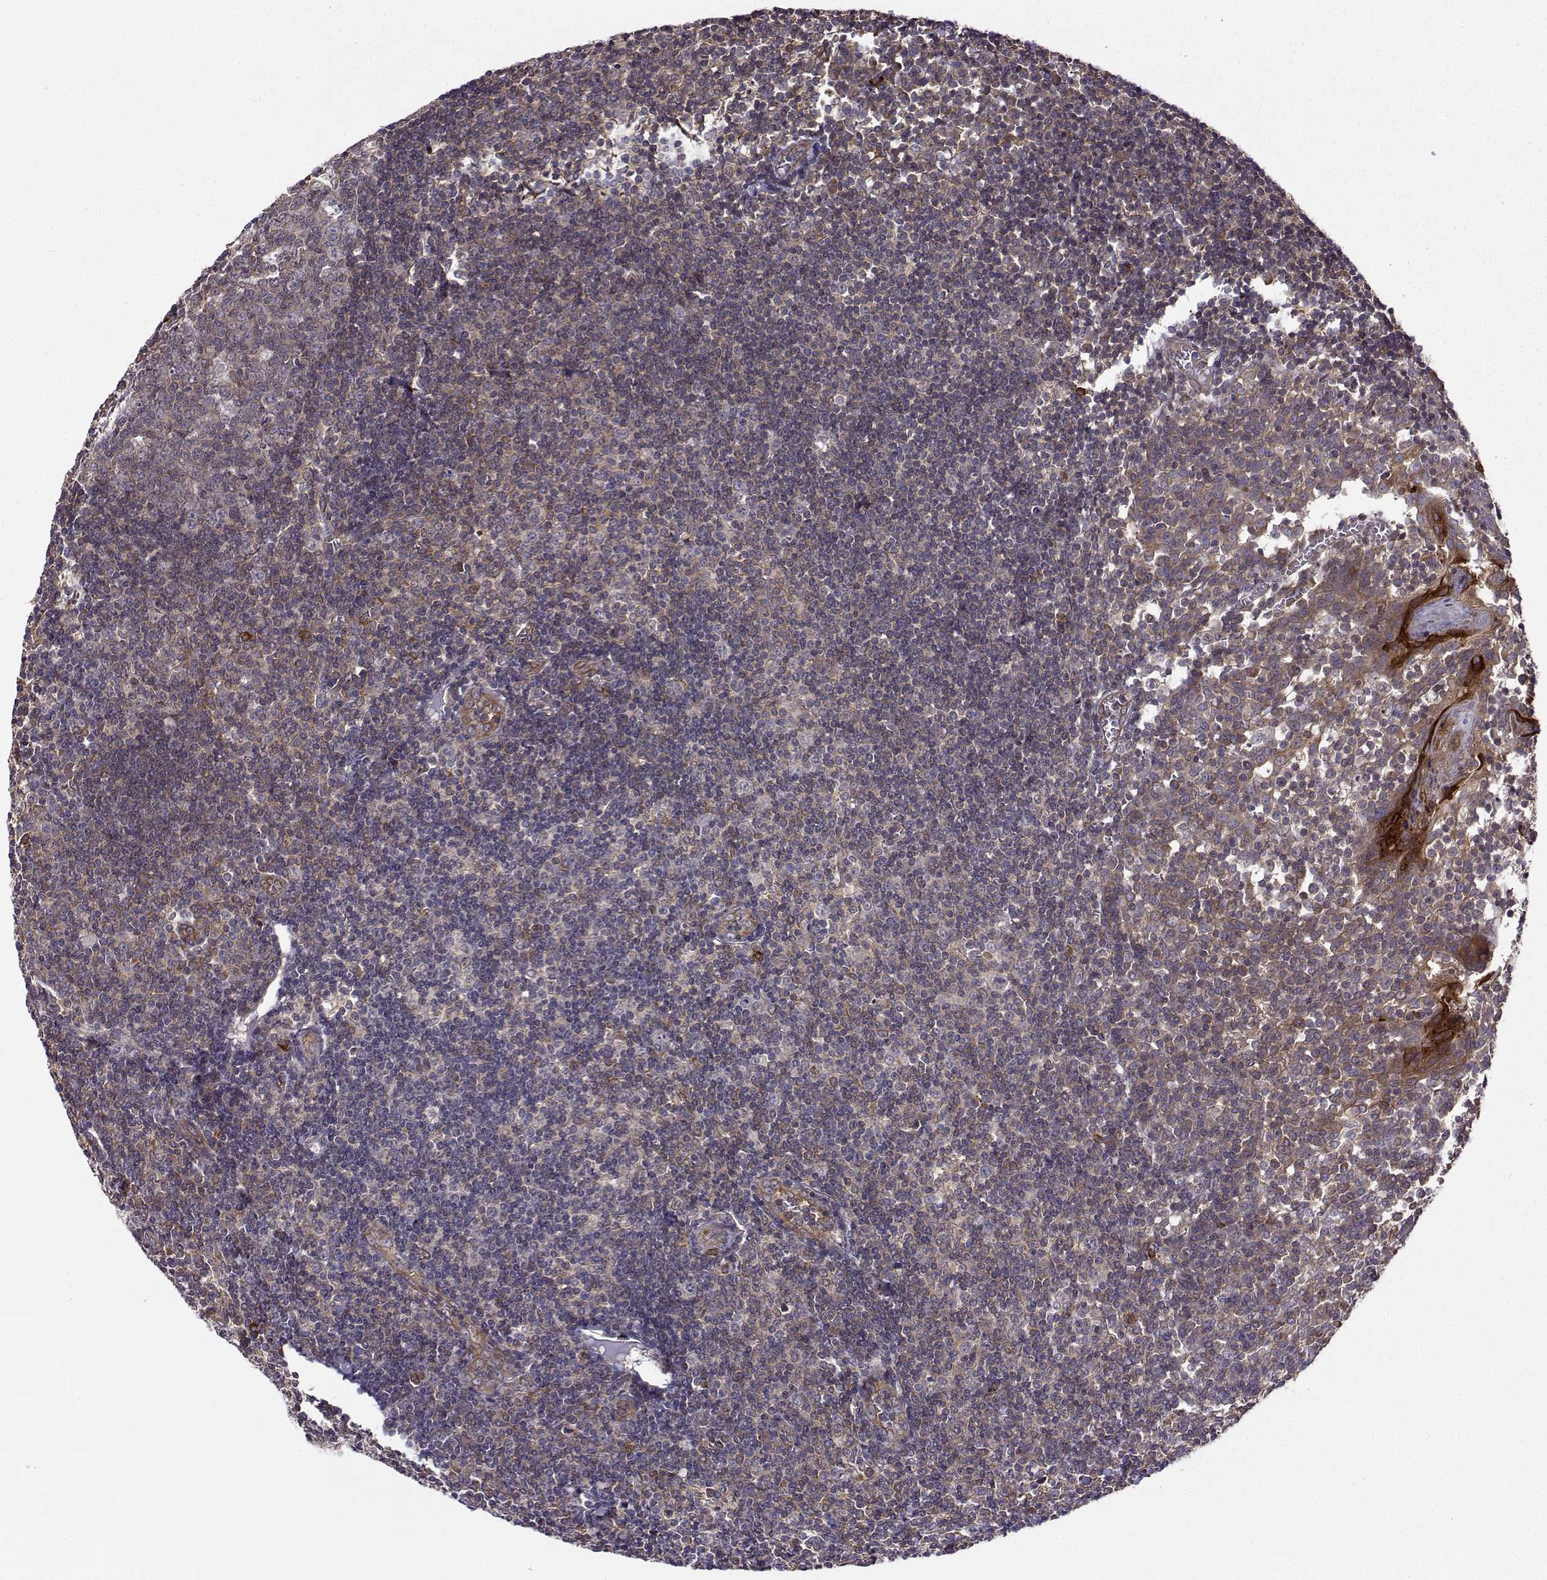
{"staining": {"intensity": "moderate", "quantity": "<25%", "location": "cytoplasmic/membranous"}, "tissue": "tonsil", "cell_type": "Germinal center cells", "image_type": "normal", "snomed": [{"axis": "morphology", "description": "Normal tissue, NOS"}, {"axis": "topography", "description": "Tonsil"}], "caption": "Immunohistochemical staining of unremarkable tonsil shows low levels of moderate cytoplasmic/membranous expression in approximately <25% of germinal center cells.", "gene": "ITGB8", "patient": {"sex": "female", "age": 12}}